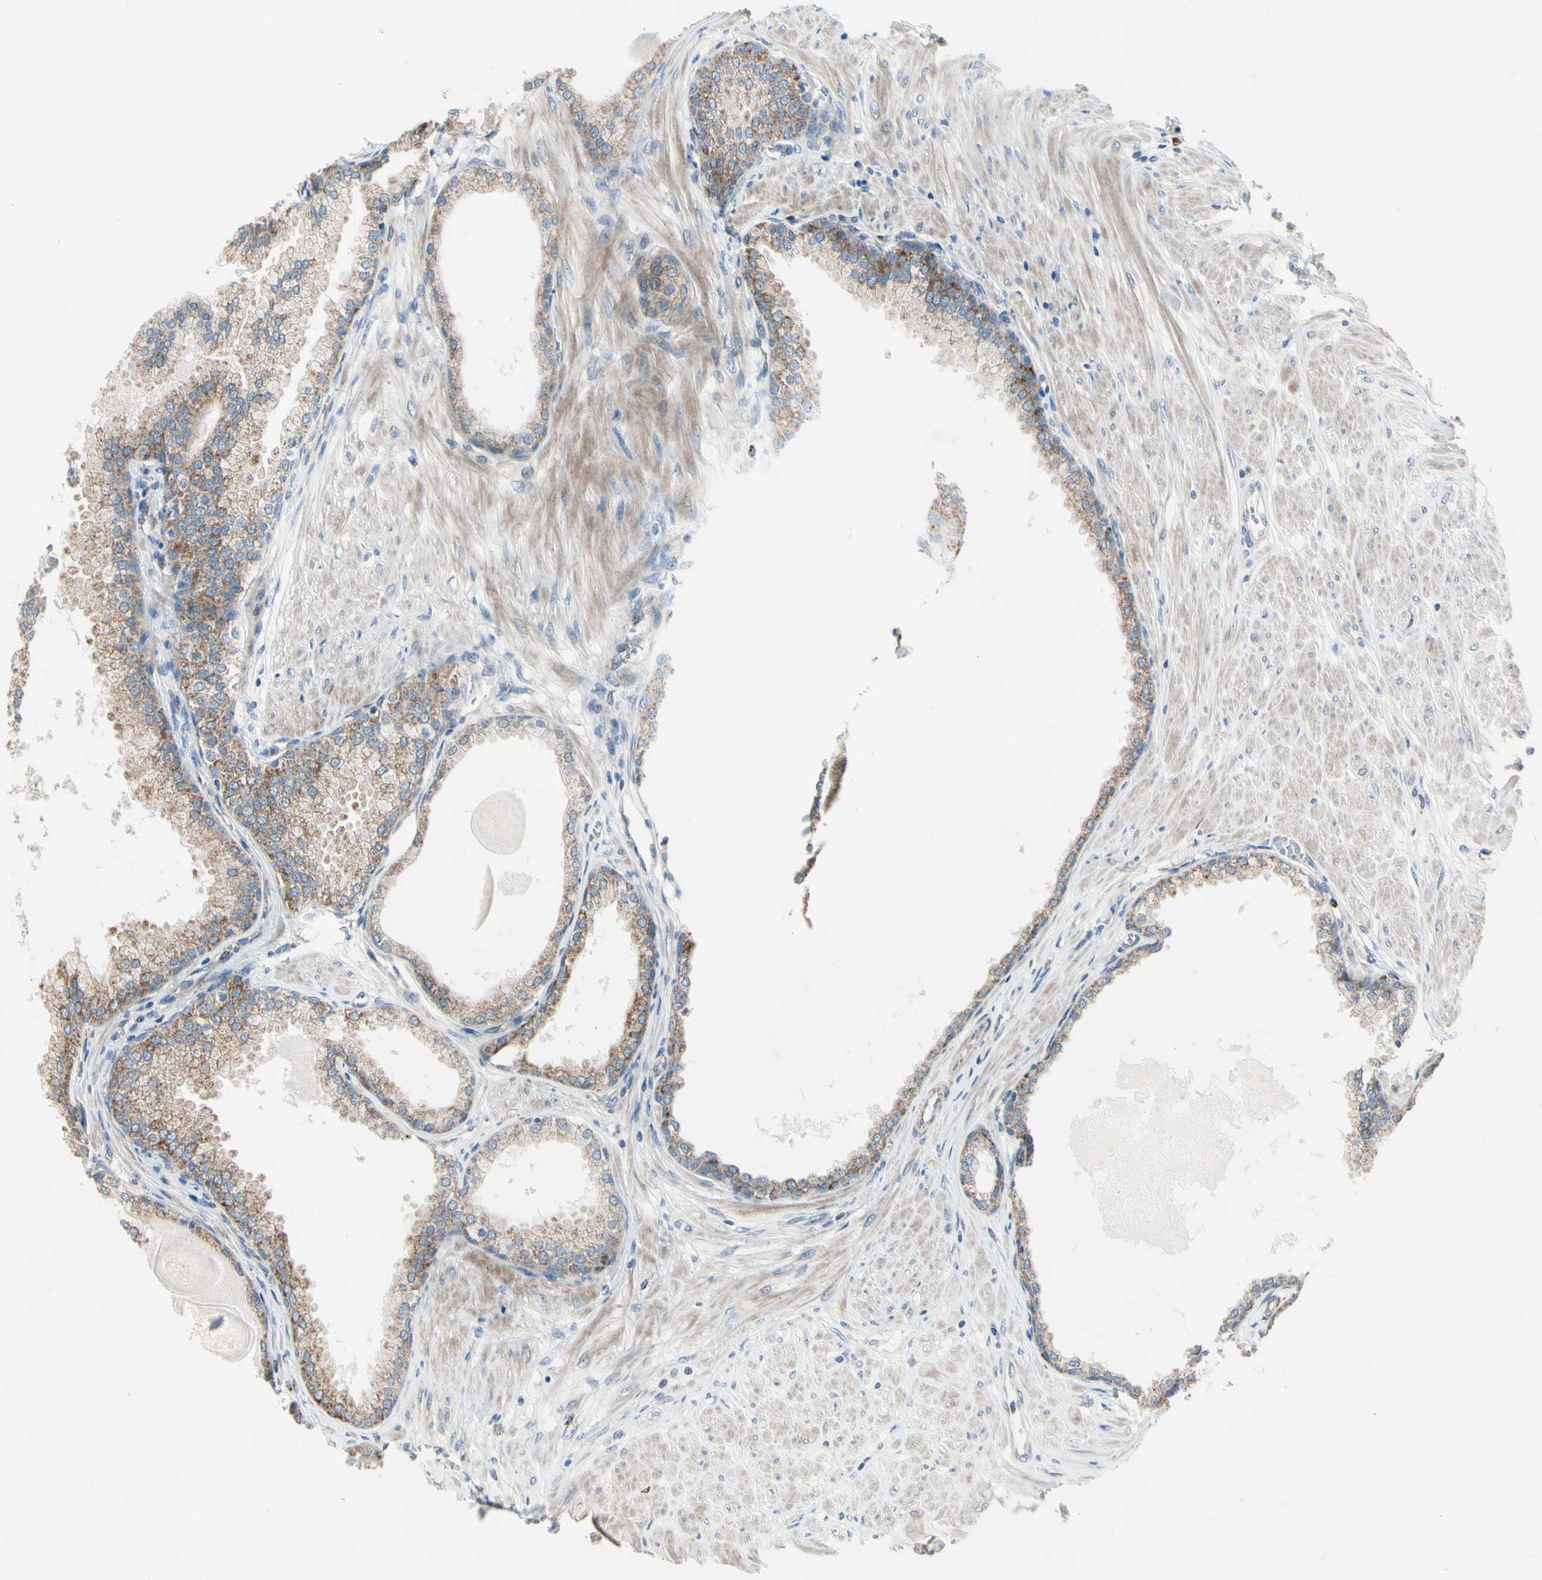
{"staining": {"intensity": "weak", "quantity": ">75%", "location": "cytoplasmic/membranous"}, "tissue": "prostate", "cell_type": "Glandular cells", "image_type": "normal", "snomed": [{"axis": "morphology", "description": "Normal tissue, NOS"}, {"axis": "topography", "description": "Prostate"}], "caption": "Protein expression analysis of unremarkable human prostate reveals weak cytoplasmic/membranous expression in approximately >75% of glandular cells.", "gene": "CPT1A", "patient": {"sex": "male", "age": 51}}